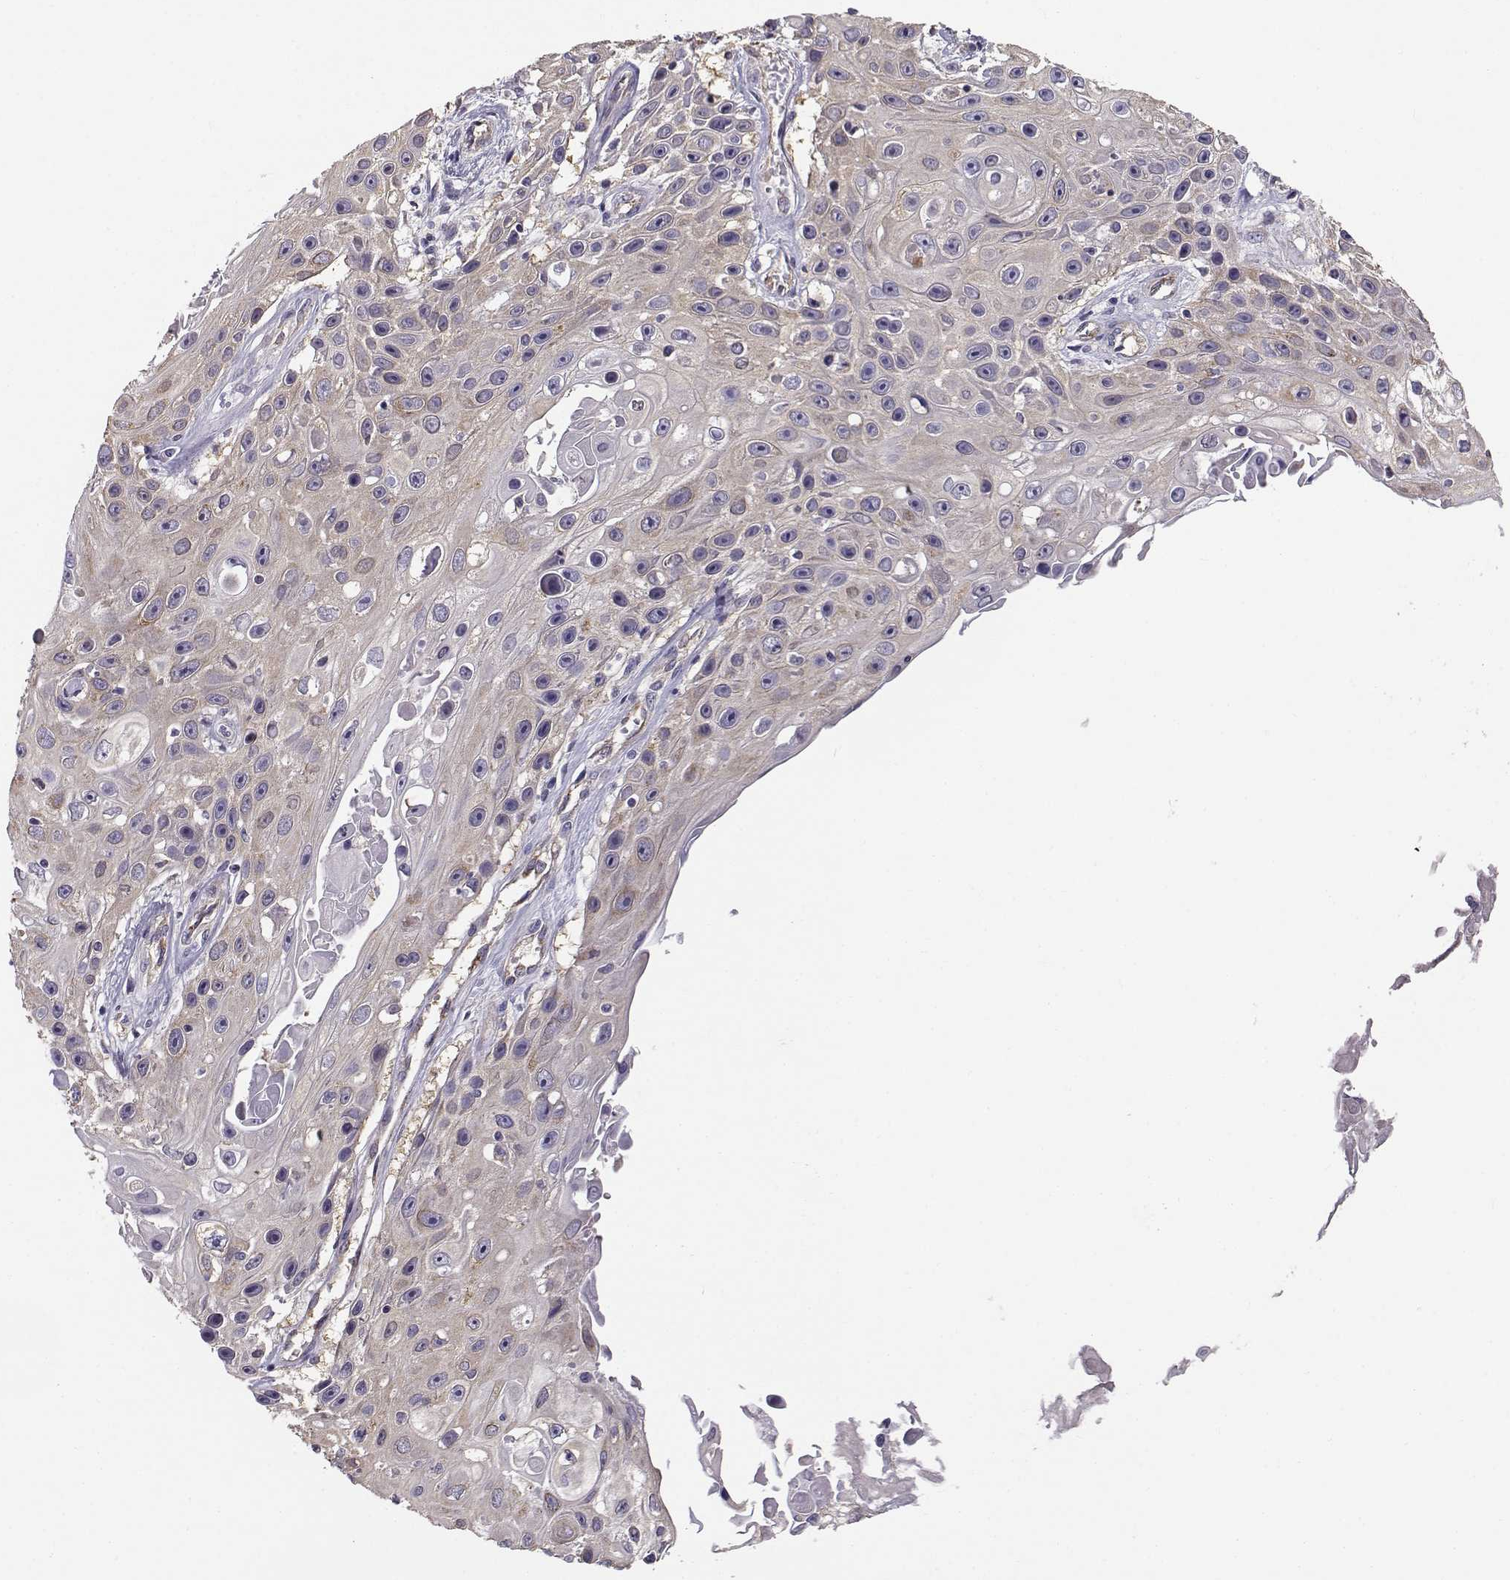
{"staining": {"intensity": "moderate", "quantity": "<25%", "location": "cytoplasmic/membranous"}, "tissue": "skin cancer", "cell_type": "Tumor cells", "image_type": "cancer", "snomed": [{"axis": "morphology", "description": "Squamous cell carcinoma, NOS"}, {"axis": "topography", "description": "Skin"}], "caption": "Protein analysis of skin cancer (squamous cell carcinoma) tissue reveals moderate cytoplasmic/membranous staining in about <25% of tumor cells.", "gene": "BEND6", "patient": {"sex": "male", "age": 82}}